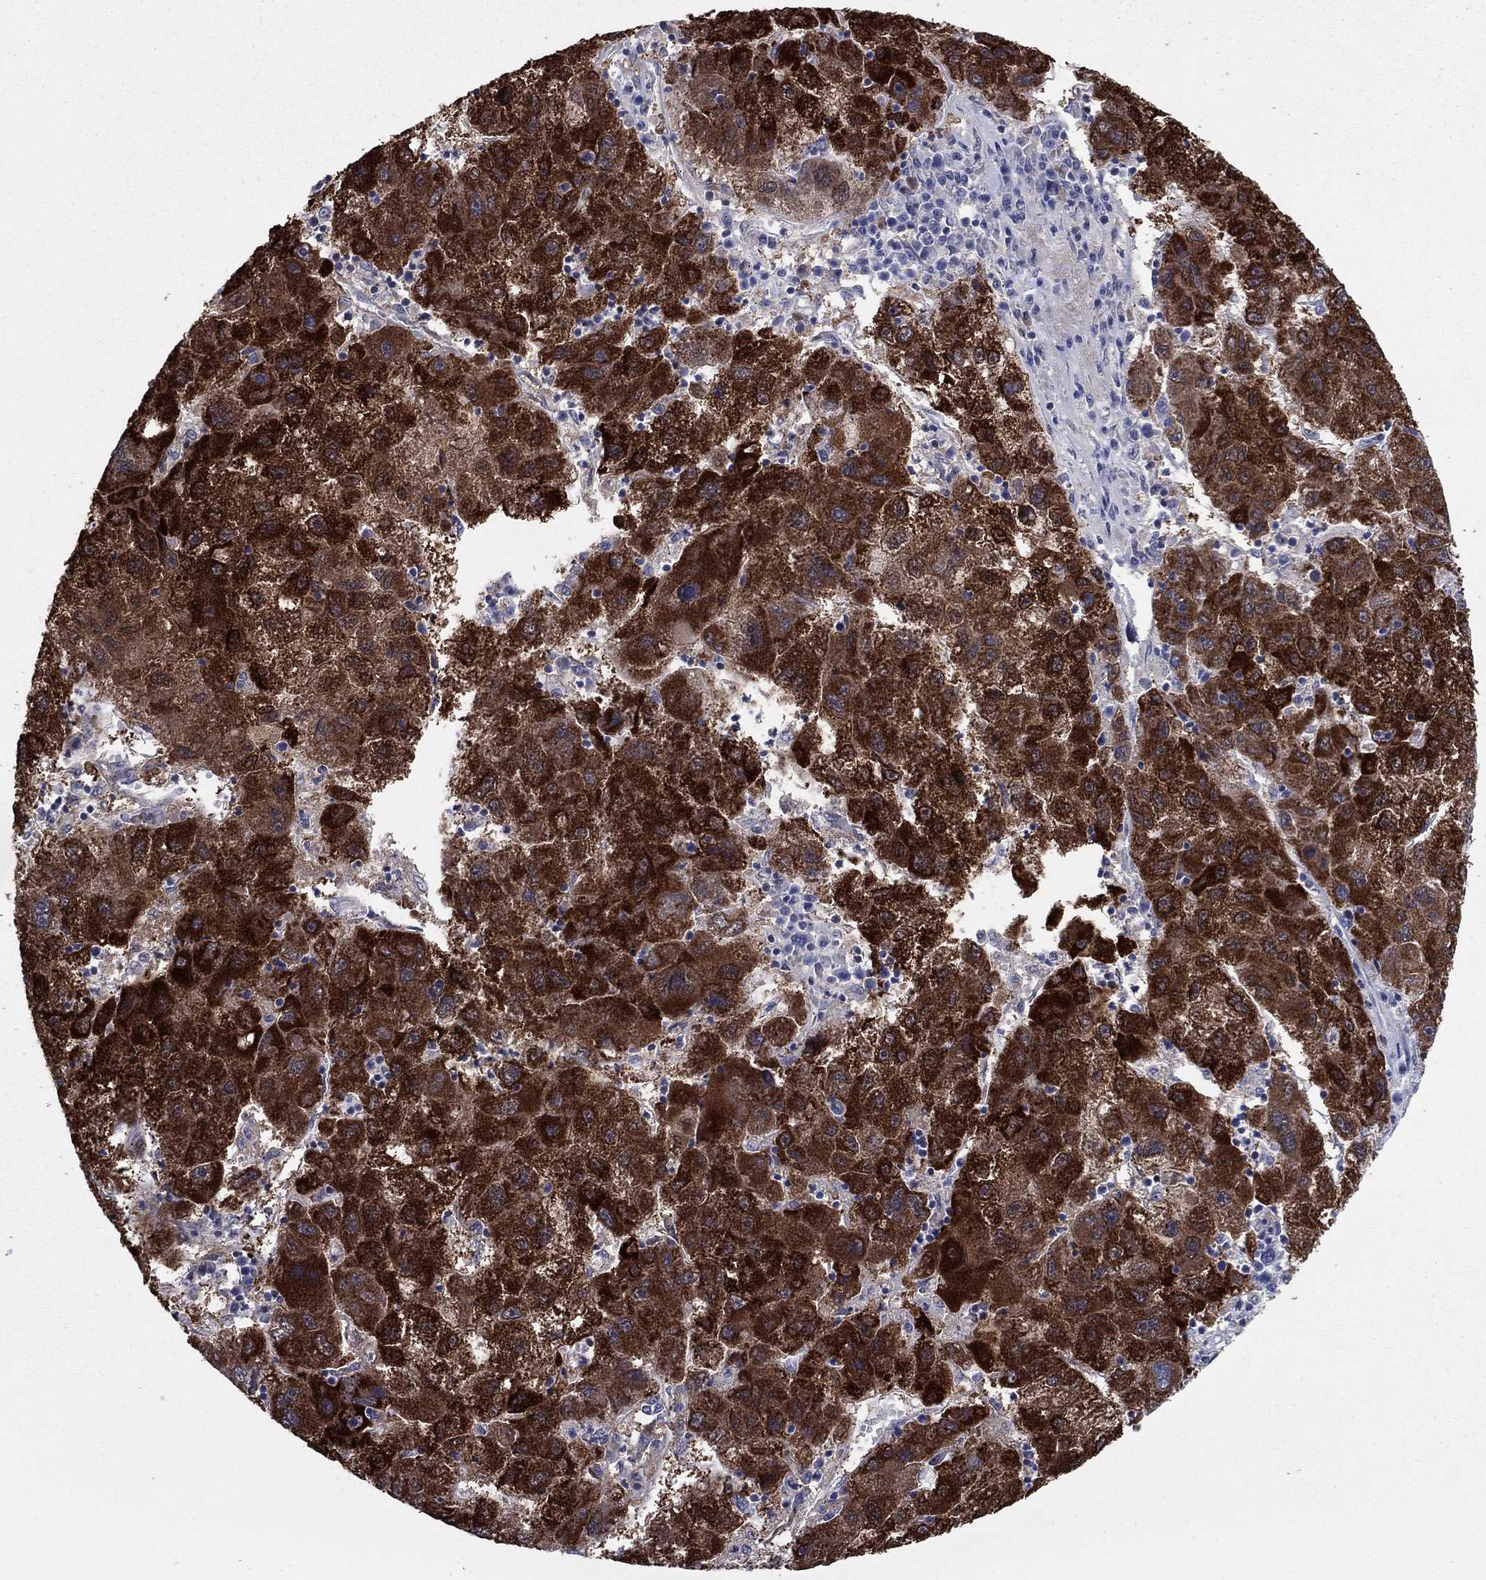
{"staining": {"intensity": "strong", "quantity": ">75%", "location": "cytoplasmic/membranous"}, "tissue": "liver cancer", "cell_type": "Tumor cells", "image_type": "cancer", "snomed": [{"axis": "morphology", "description": "Carcinoma, Hepatocellular, NOS"}, {"axis": "topography", "description": "Liver"}], "caption": "Brown immunohistochemical staining in human liver cancer (hepatocellular carcinoma) reveals strong cytoplasmic/membranous expression in approximately >75% of tumor cells.", "gene": "GRHPR", "patient": {"sex": "male", "age": 75}}